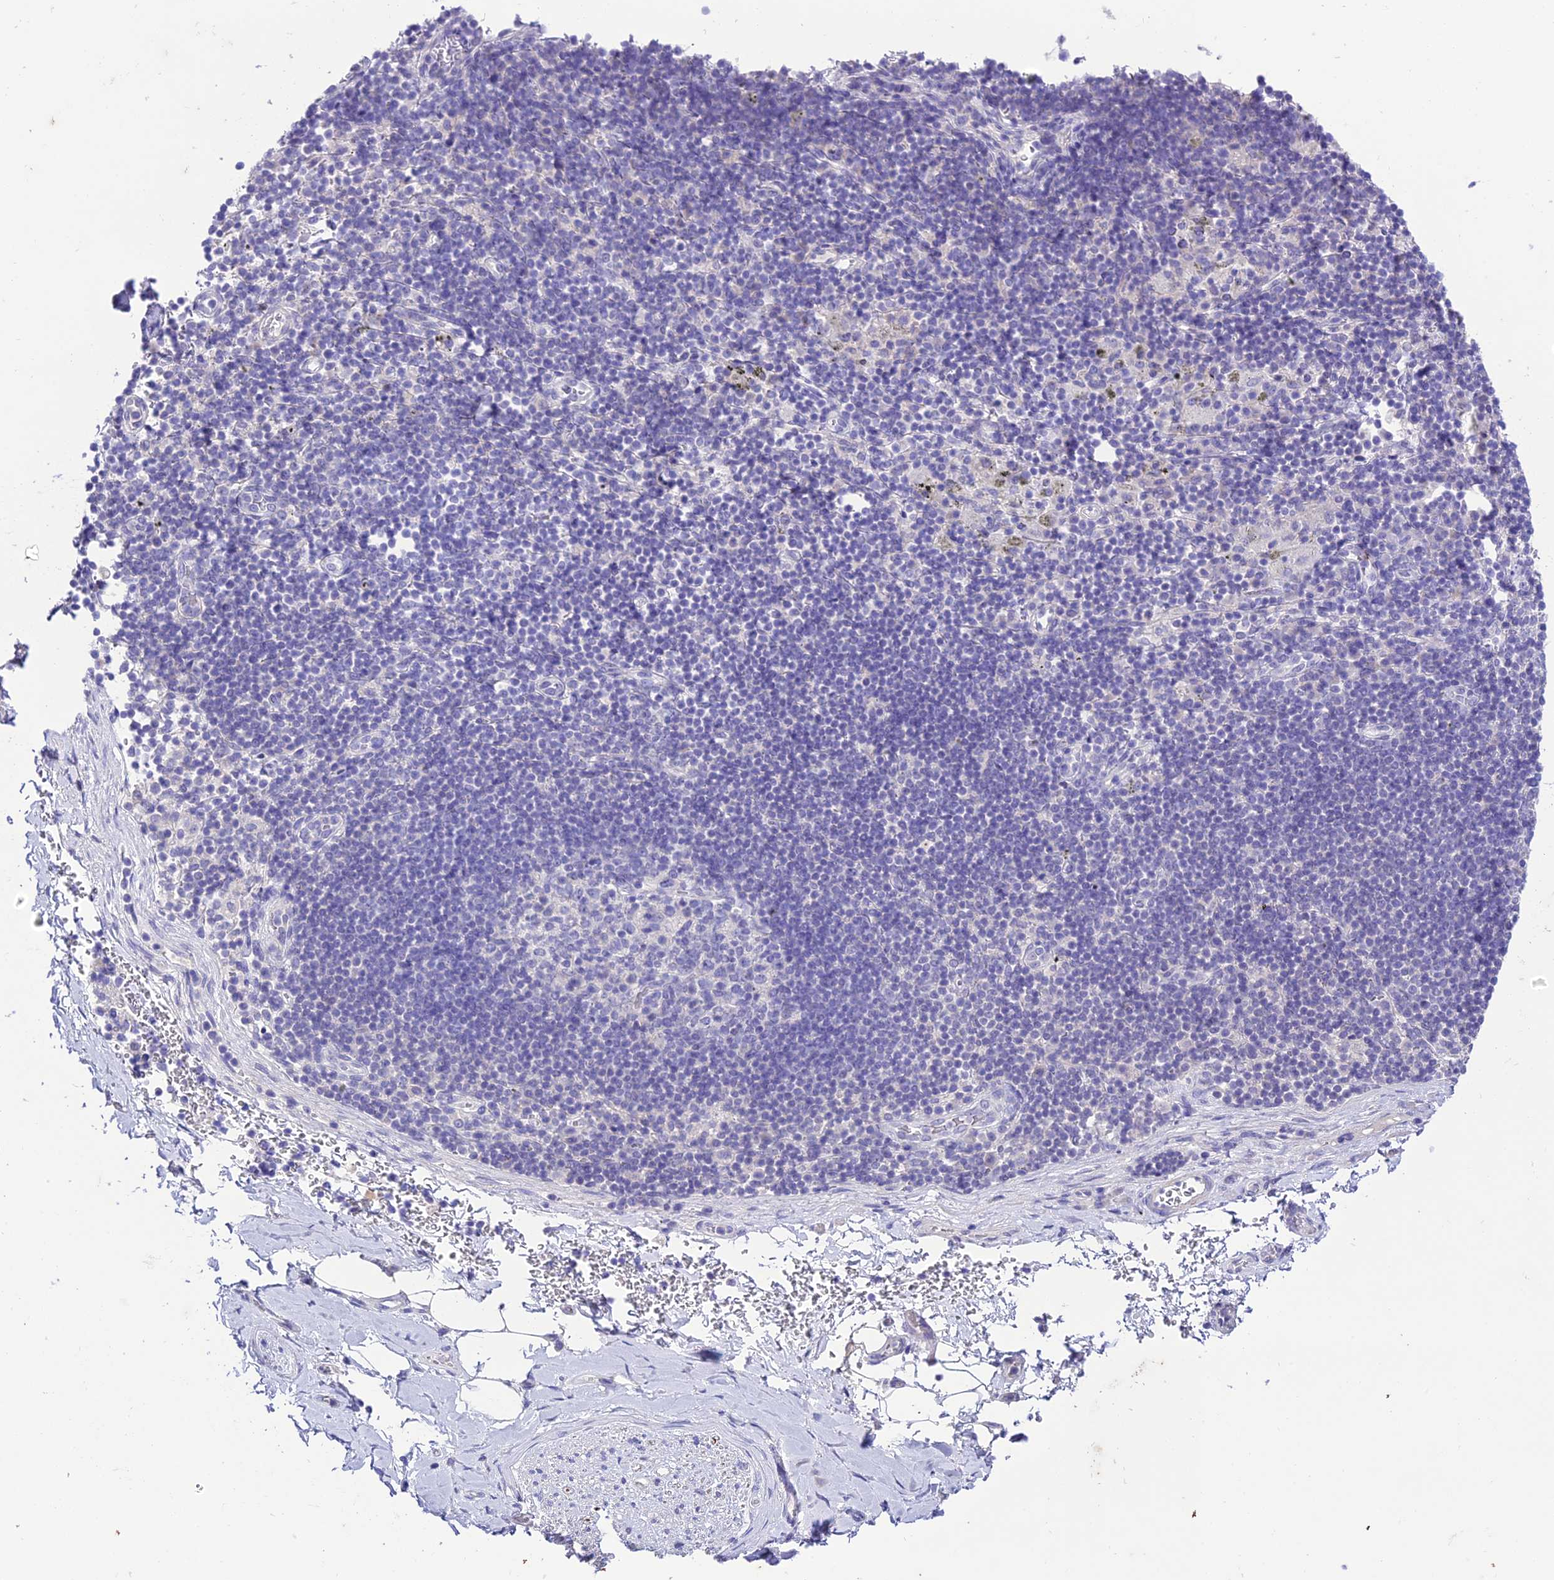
{"staining": {"intensity": "negative", "quantity": "none", "location": "none"}, "tissue": "adipose tissue", "cell_type": "Adipocytes", "image_type": "normal", "snomed": [{"axis": "morphology", "description": "Normal tissue, NOS"}, {"axis": "topography", "description": "Lymph node"}, {"axis": "topography", "description": "Cartilage tissue"}, {"axis": "topography", "description": "Bronchus"}], "caption": "Immunohistochemical staining of benign human adipose tissue shows no significant positivity in adipocytes.", "gene": "NLRP6", "patient": {"sex": "male", "age": 63}}